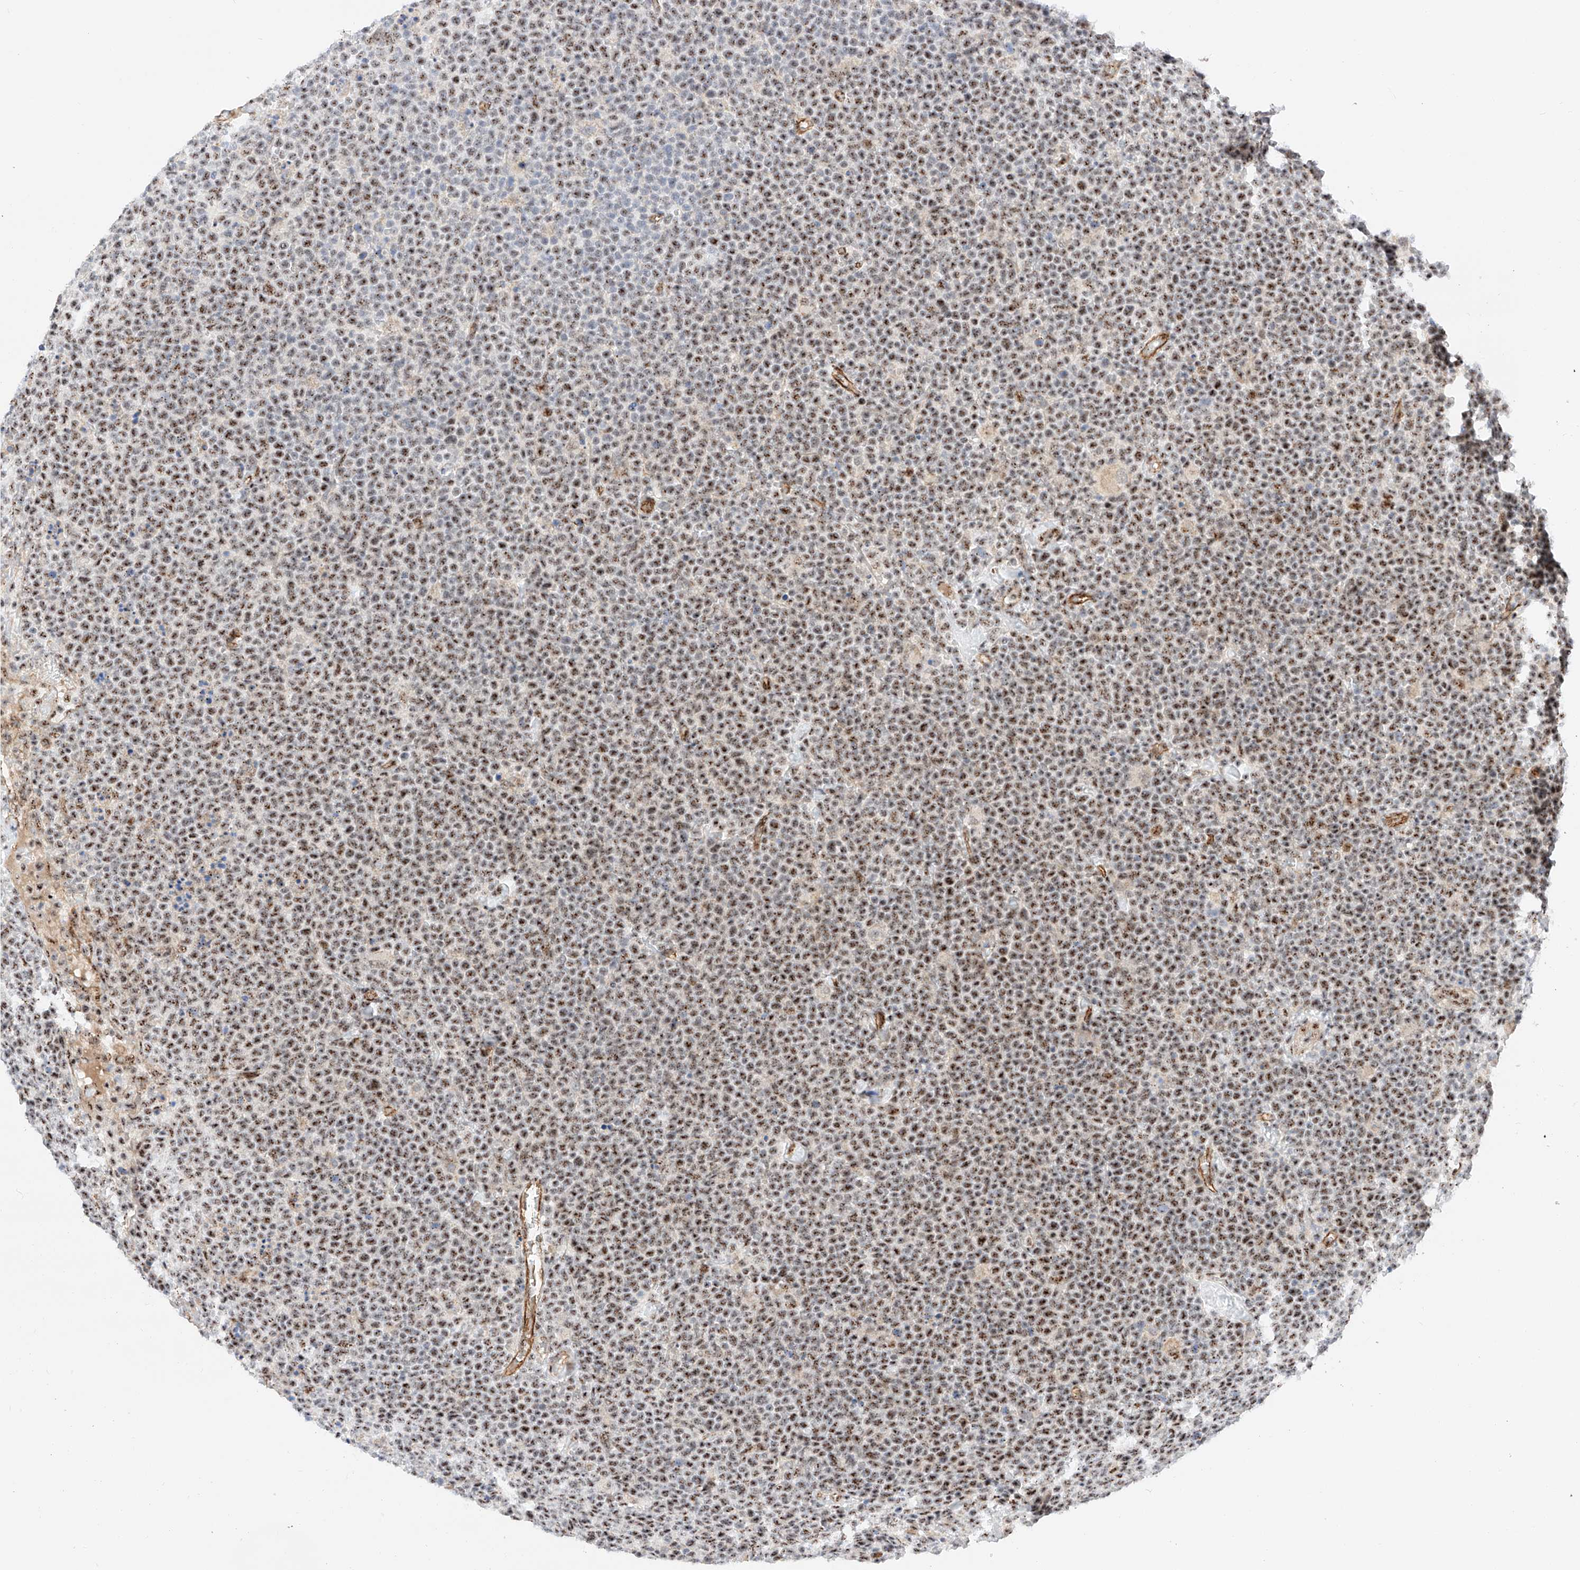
{"staining": {"intensity": "strong", "quantity": ">75%", "location": "nuclear"}, "tissue": "lymphoma", "cell_type": "Tumor cells", "image_type": "cancer", "snomed": [{"axis": "morphology", "description": "Malignant lymphoma, non-Hodgkin's type, High grade"}, {"axis": "topography", "description": "Lymph node"}], "caption": "Immunohistochemistry (IHC) micrograph of neoplastic tissue: lymphoma stained using IHC displays high levels of strong protein expression localized specifically in the nuclear of tumor cells, appearing as a nuclear brown color.", "gene": "ATXN7L2", "patient": {"sex": "male", "age": 61}}